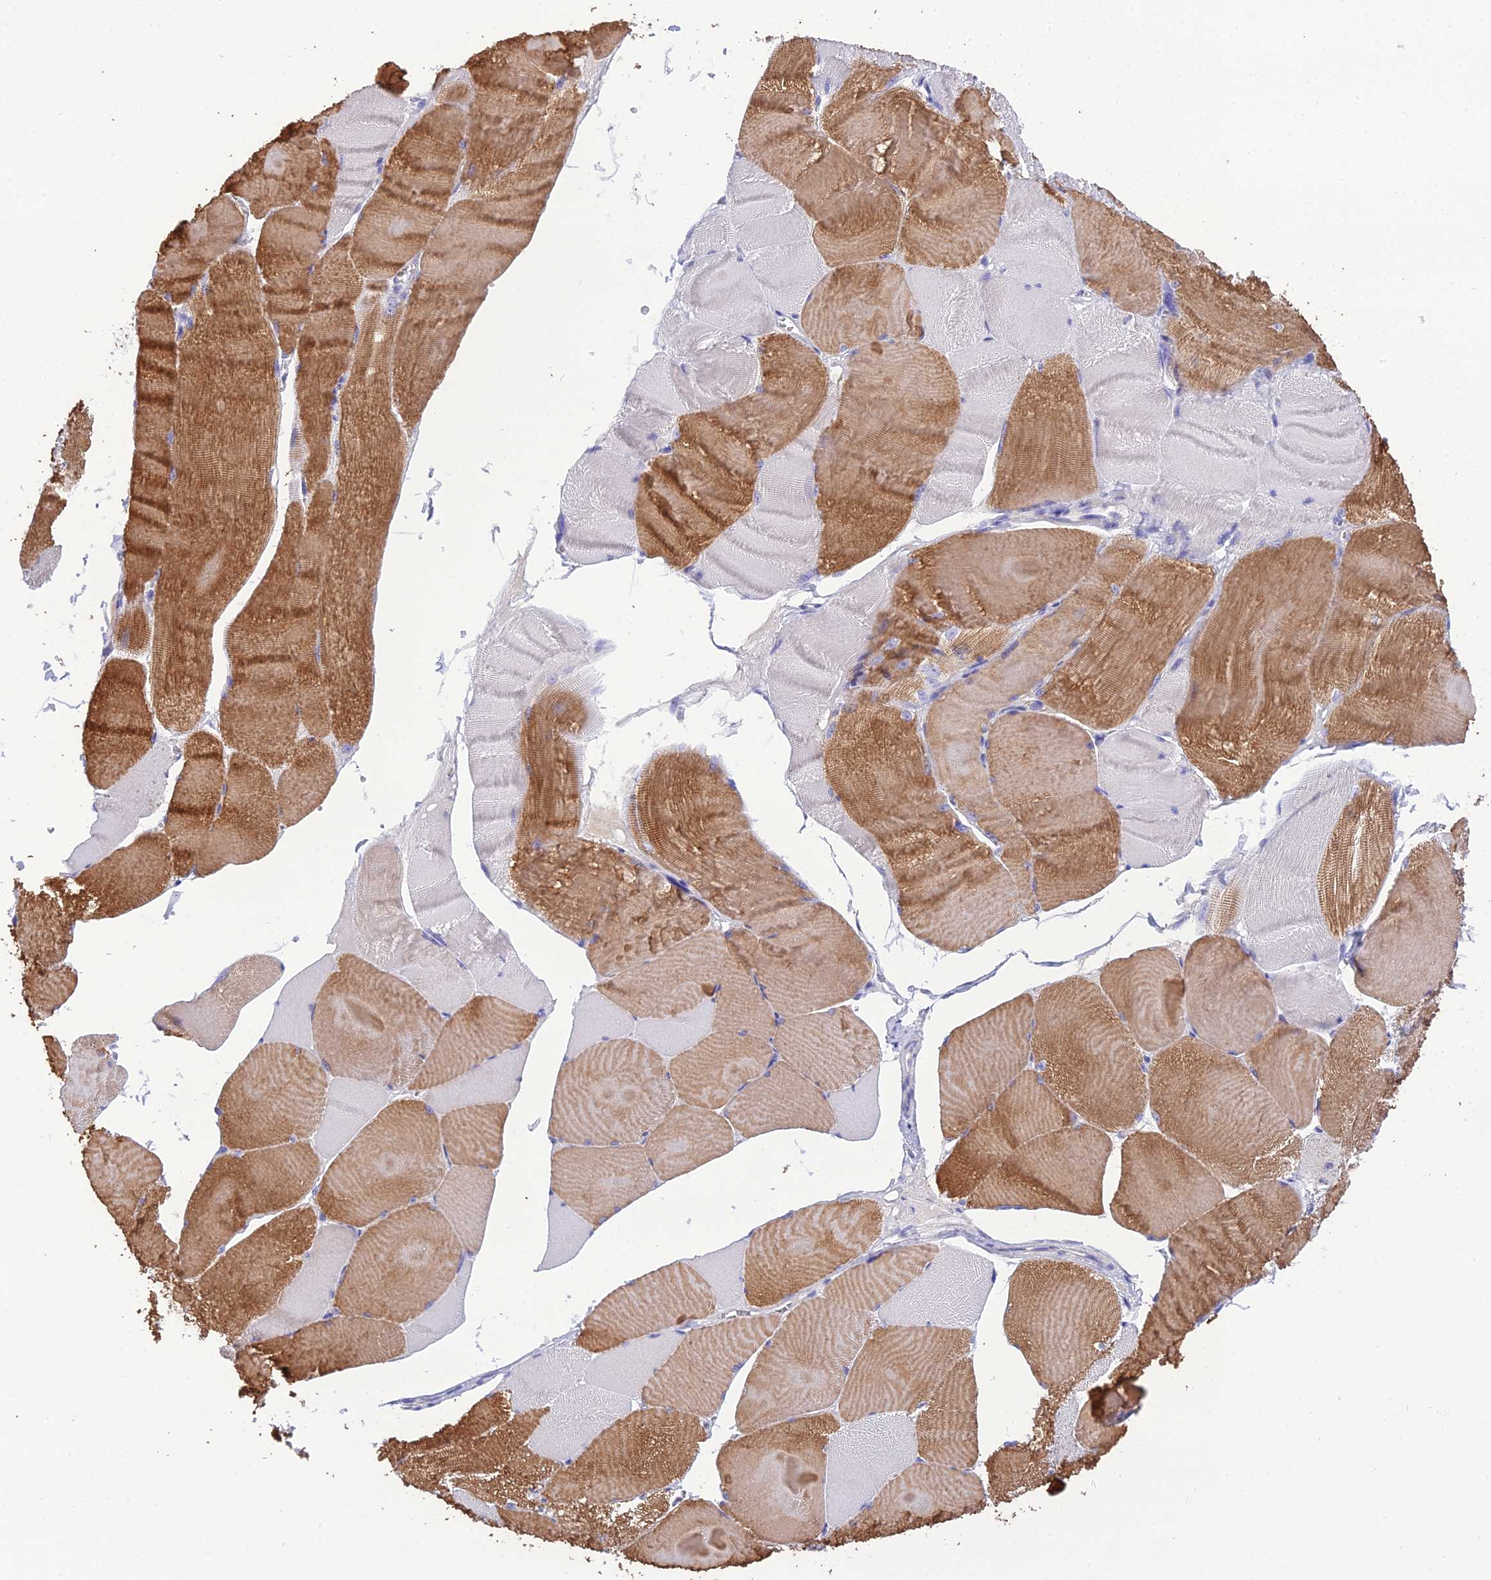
{"staining": {"intensity": "moderate", "quantity": "25%-75%", "location": "cytoplasmic/membranous"}, "tissue": "skeletal muscle", "cell_type": "Myocytes", "image_type": "normal", "snomed": [{"axis": "morphology", "description": "Normal tissue, NOS"}, {"axis": "morphology", "description": "Basal cell carcinoma"}, {"axis": "topography", "description": "Skeletal muscle"}], "caption": "Protein staining by immunohistochemistry (IHC) reveals moderate cytoplasmic/membranous positivity in about 25%-75% of myocytes in normal skeletal muscle. (DAB IHC with brightfield microscopy, high magnification).", "gene": "KIAA0408", "patient": {"sex": "female", "age": 64}}